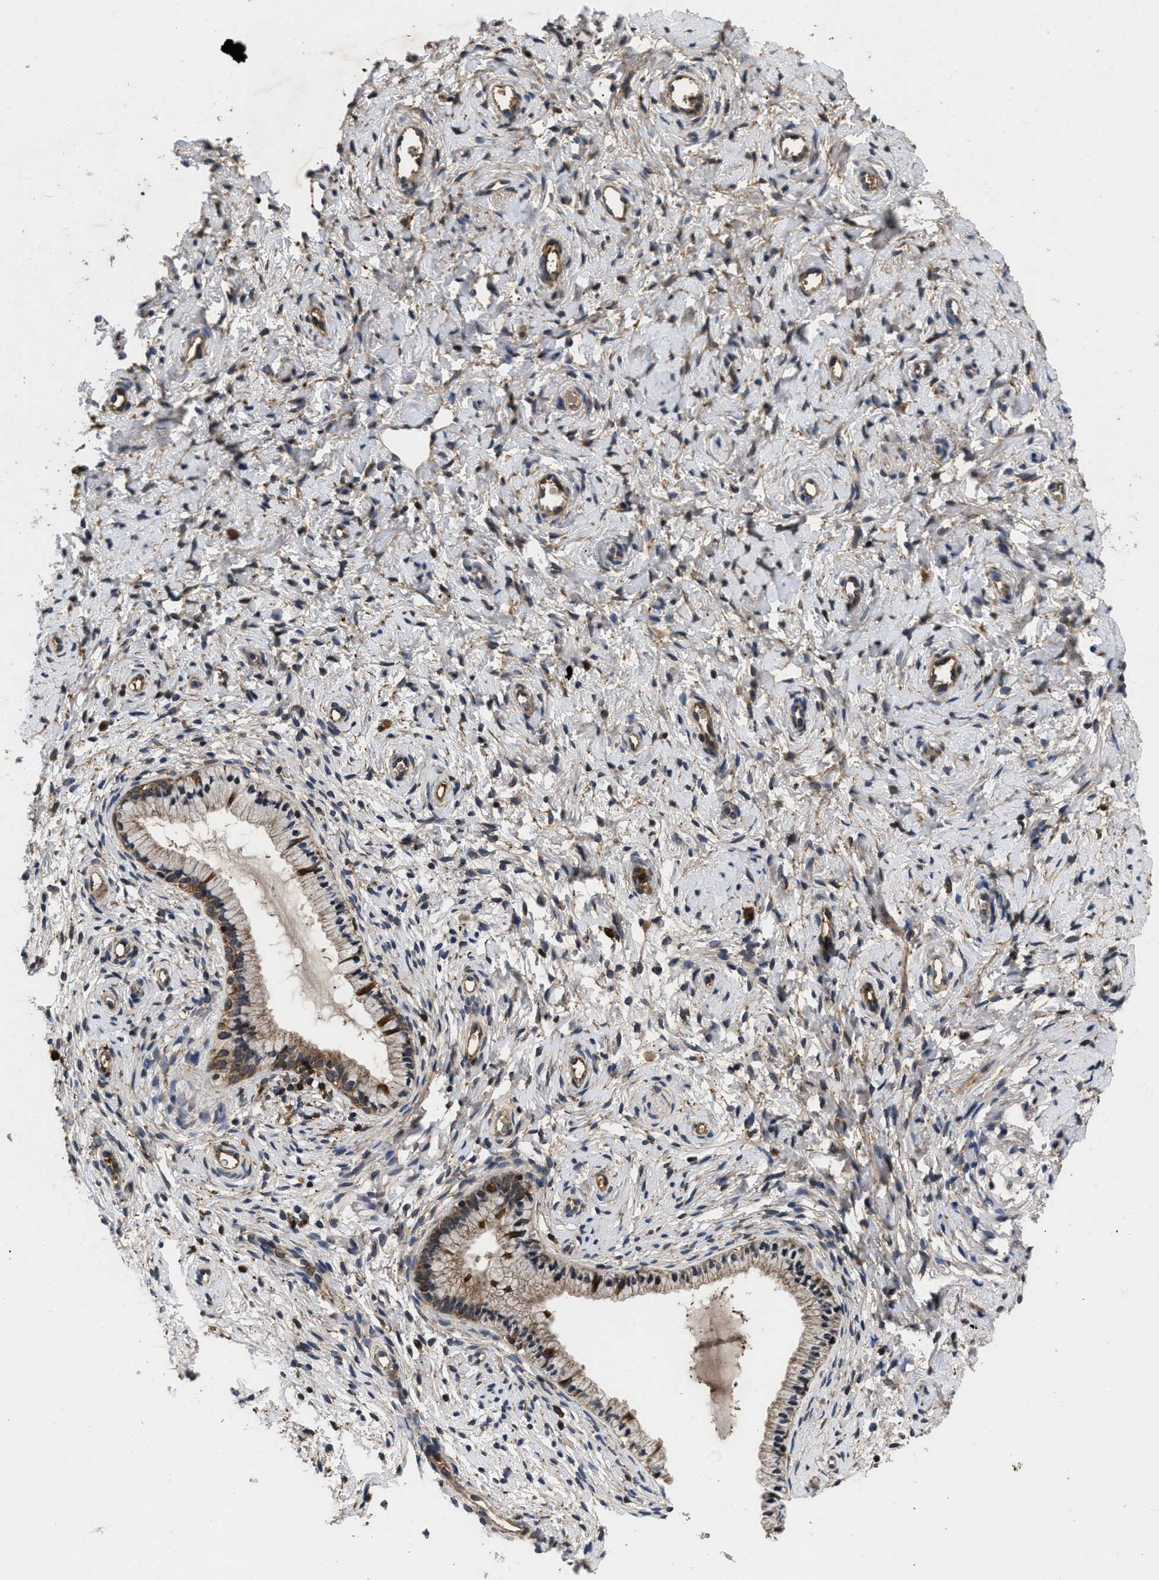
{"staining": {"intensity": "moderate", "quantity": "<25%", "location": "cytoplasmic/membranous"}, "tissue": "cervix", "cell_type": "Glandular cells", "image_type": "normal", "snomed": [{"axis": "morphology", "description": "Normal tissue, NOS"}, {"axis": "topography", "description": "Cervix"}], "caption": "IHC photomicrograph of normal human cervix stained for a protein (brown), which shows low levels of moderate cytoplasmic/membranous staining in about <25% of glandular cells.", "gene": "LRRC3", "patient": {"sex": "female", "age": 72}}